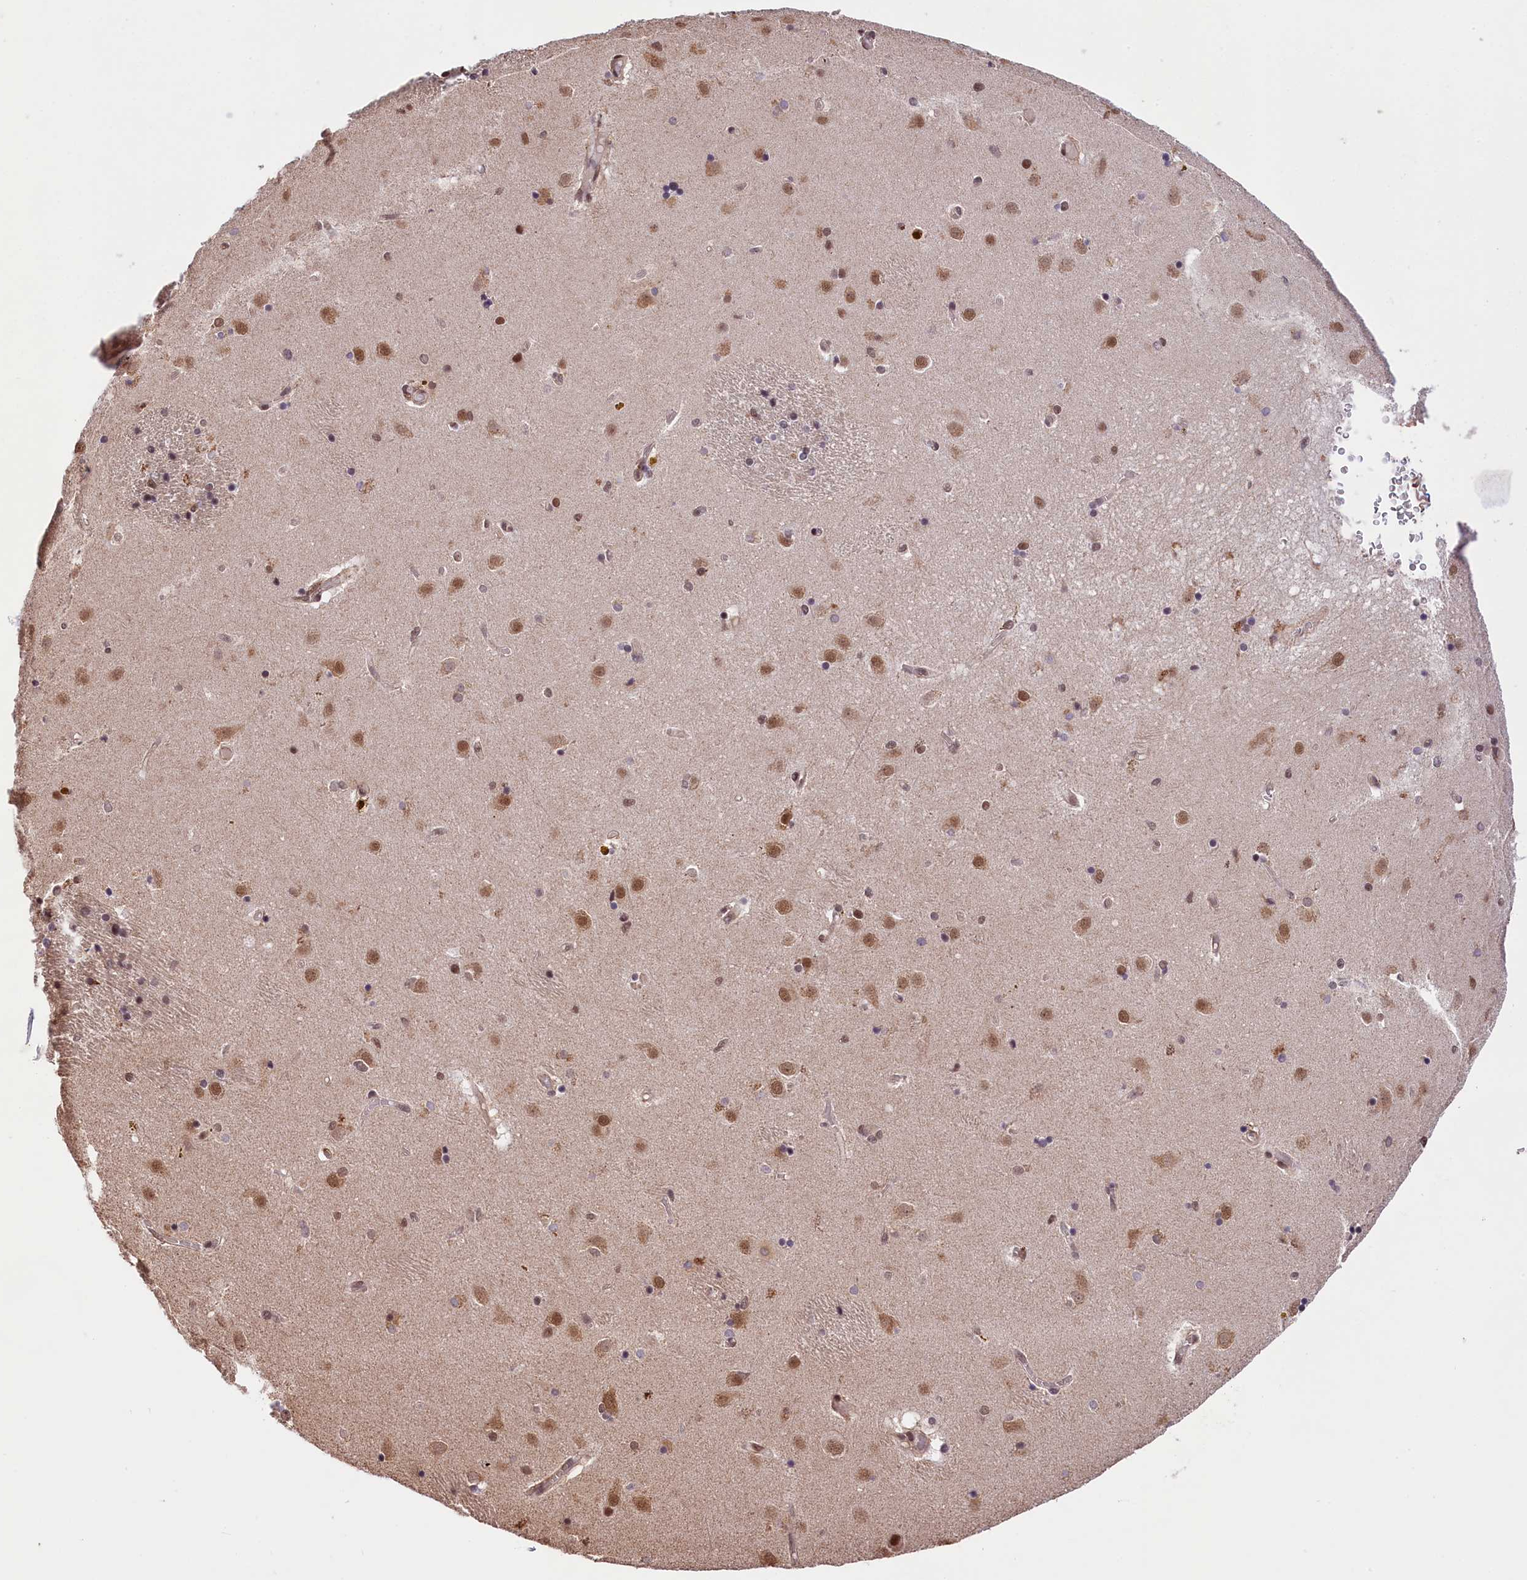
{"staining": {"intensity": "moderate", "quantity": "<25%", "location": "nuclear"}, "tissue": "caudate", "cell_type": "Glial cells", "image_type": "normal", "snomed": [{"axis": "morphology", "description": "Normal tissue, NOS"}, {"axis": "topography", "description": "Lateral ventricle wall"}], "caption": "Protein expression analysis of unremarkable human caudate reveals moderate nuclear staining in approximately <25% of glial cells.", "gene": "ZC3H4", "patient": {"sex": "male", "age": 70}}